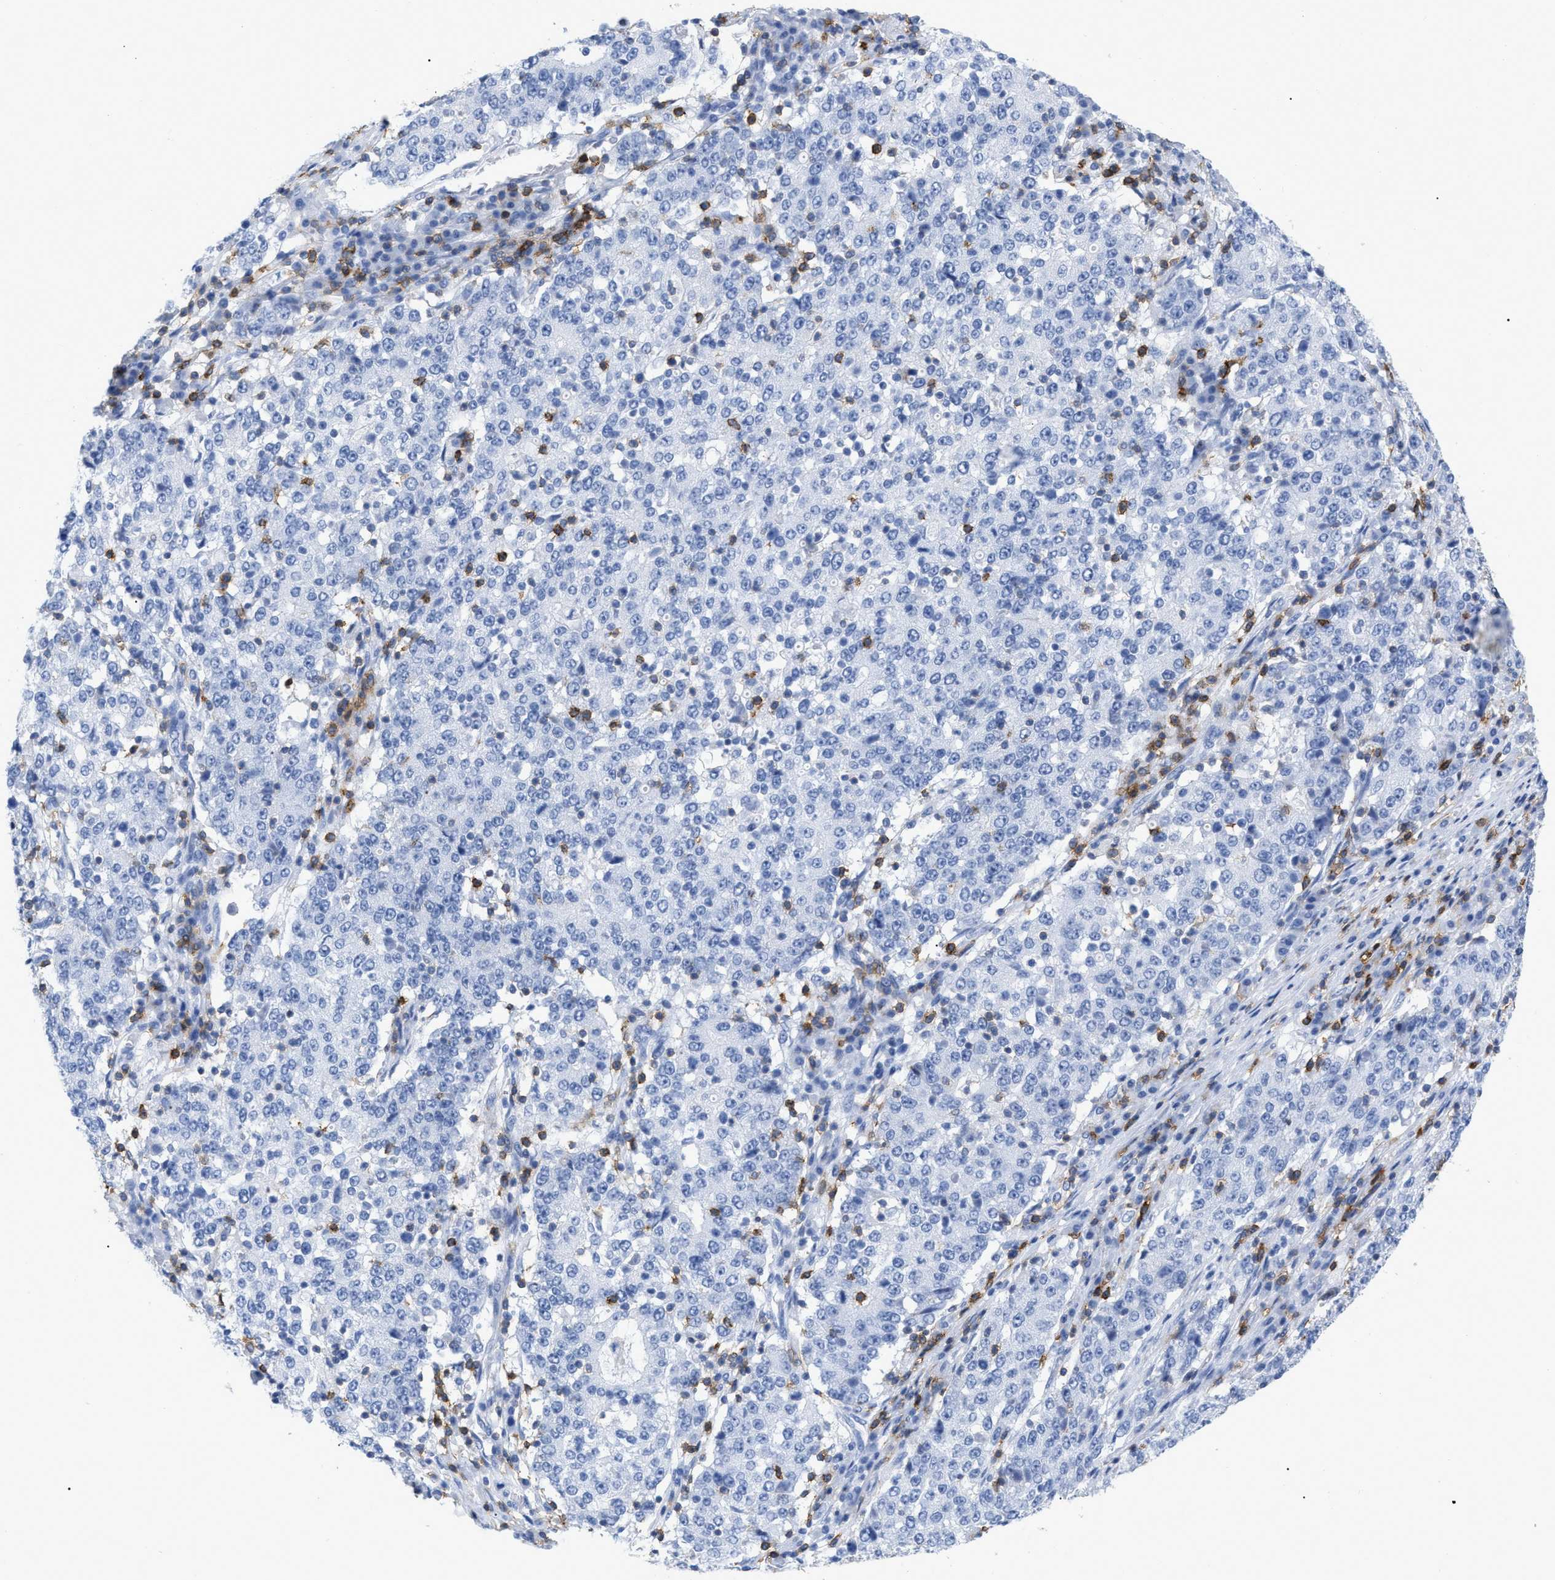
{"staining": {"intensity": "negative", "quantity": "none", "location": "none"}, "tissue": "stomach cancer", "cell_type": "Tumor cells", "image_type": "cancer", "snomed": [{"axis": "morphology", "description": "Adenocarcinoma, NOS"}, {"axis": "topography", "description": "Stomach"}], "caption": "Immunohistochemical staining of adenocarcinoma (stomach) exhibits no significant positivity in tumor cells. (DAB immunohistochemistry with hematoxylin counter stain).", "gene": "CD5", "patient": {"sex": "male", "age": 59}}